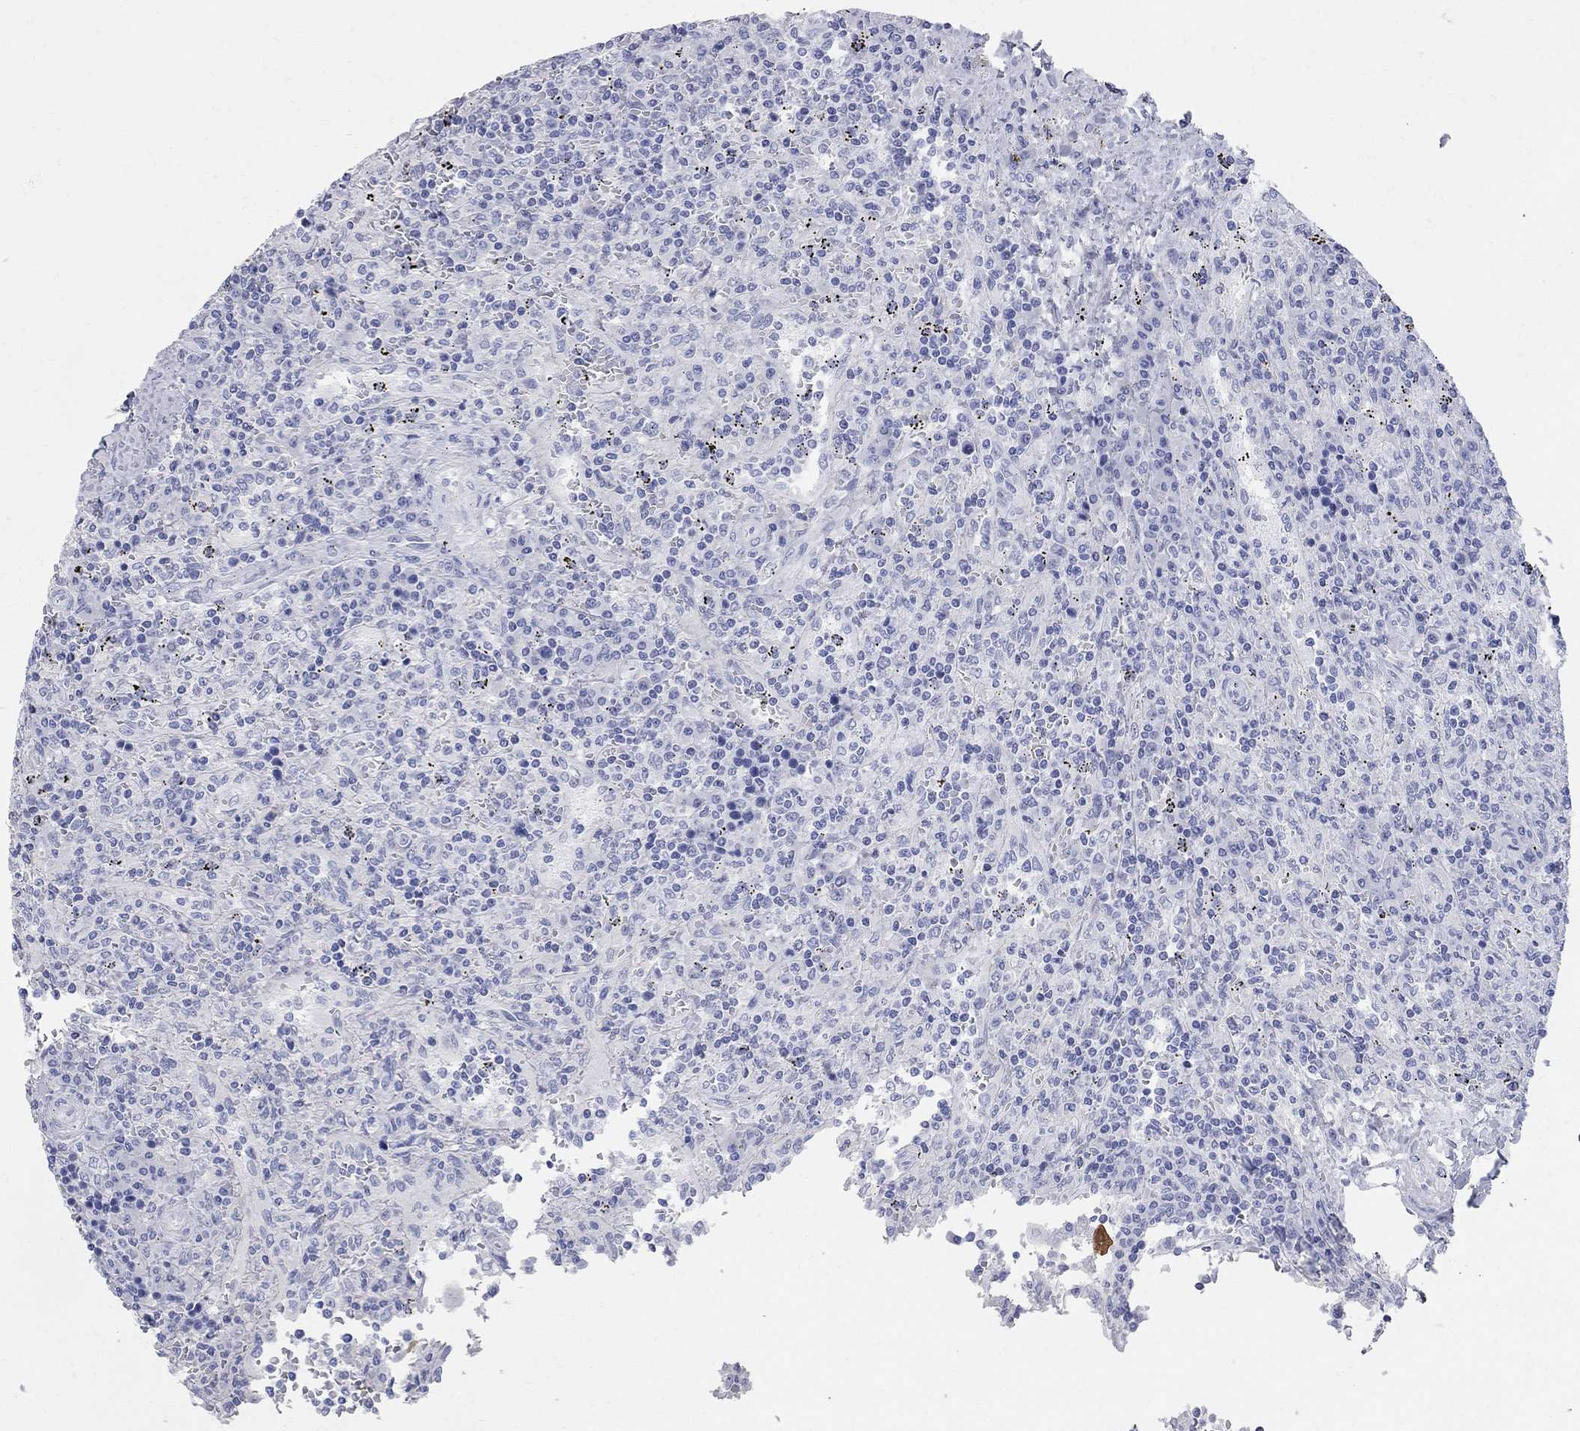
{"staining": {"intensity": "negative", "quantity": "none", "location": "none"}, "tissue": "lymphoma", "cell_type": "Tumor cells", "image_type": "cancer", "snomed": [{"axis": "morphology", "description": "Malignant lymphoma, non-Hodgkin's type, Low grade"}, {"axis": "topography", "description": "Spleen"}], "caption": "Tumor cells are negative for protein expression in human low-grade malignant lymphoma, non-Hodgkin's type.", "gene": "AOX1", "patient": {"sex": "male", "age": 62}}